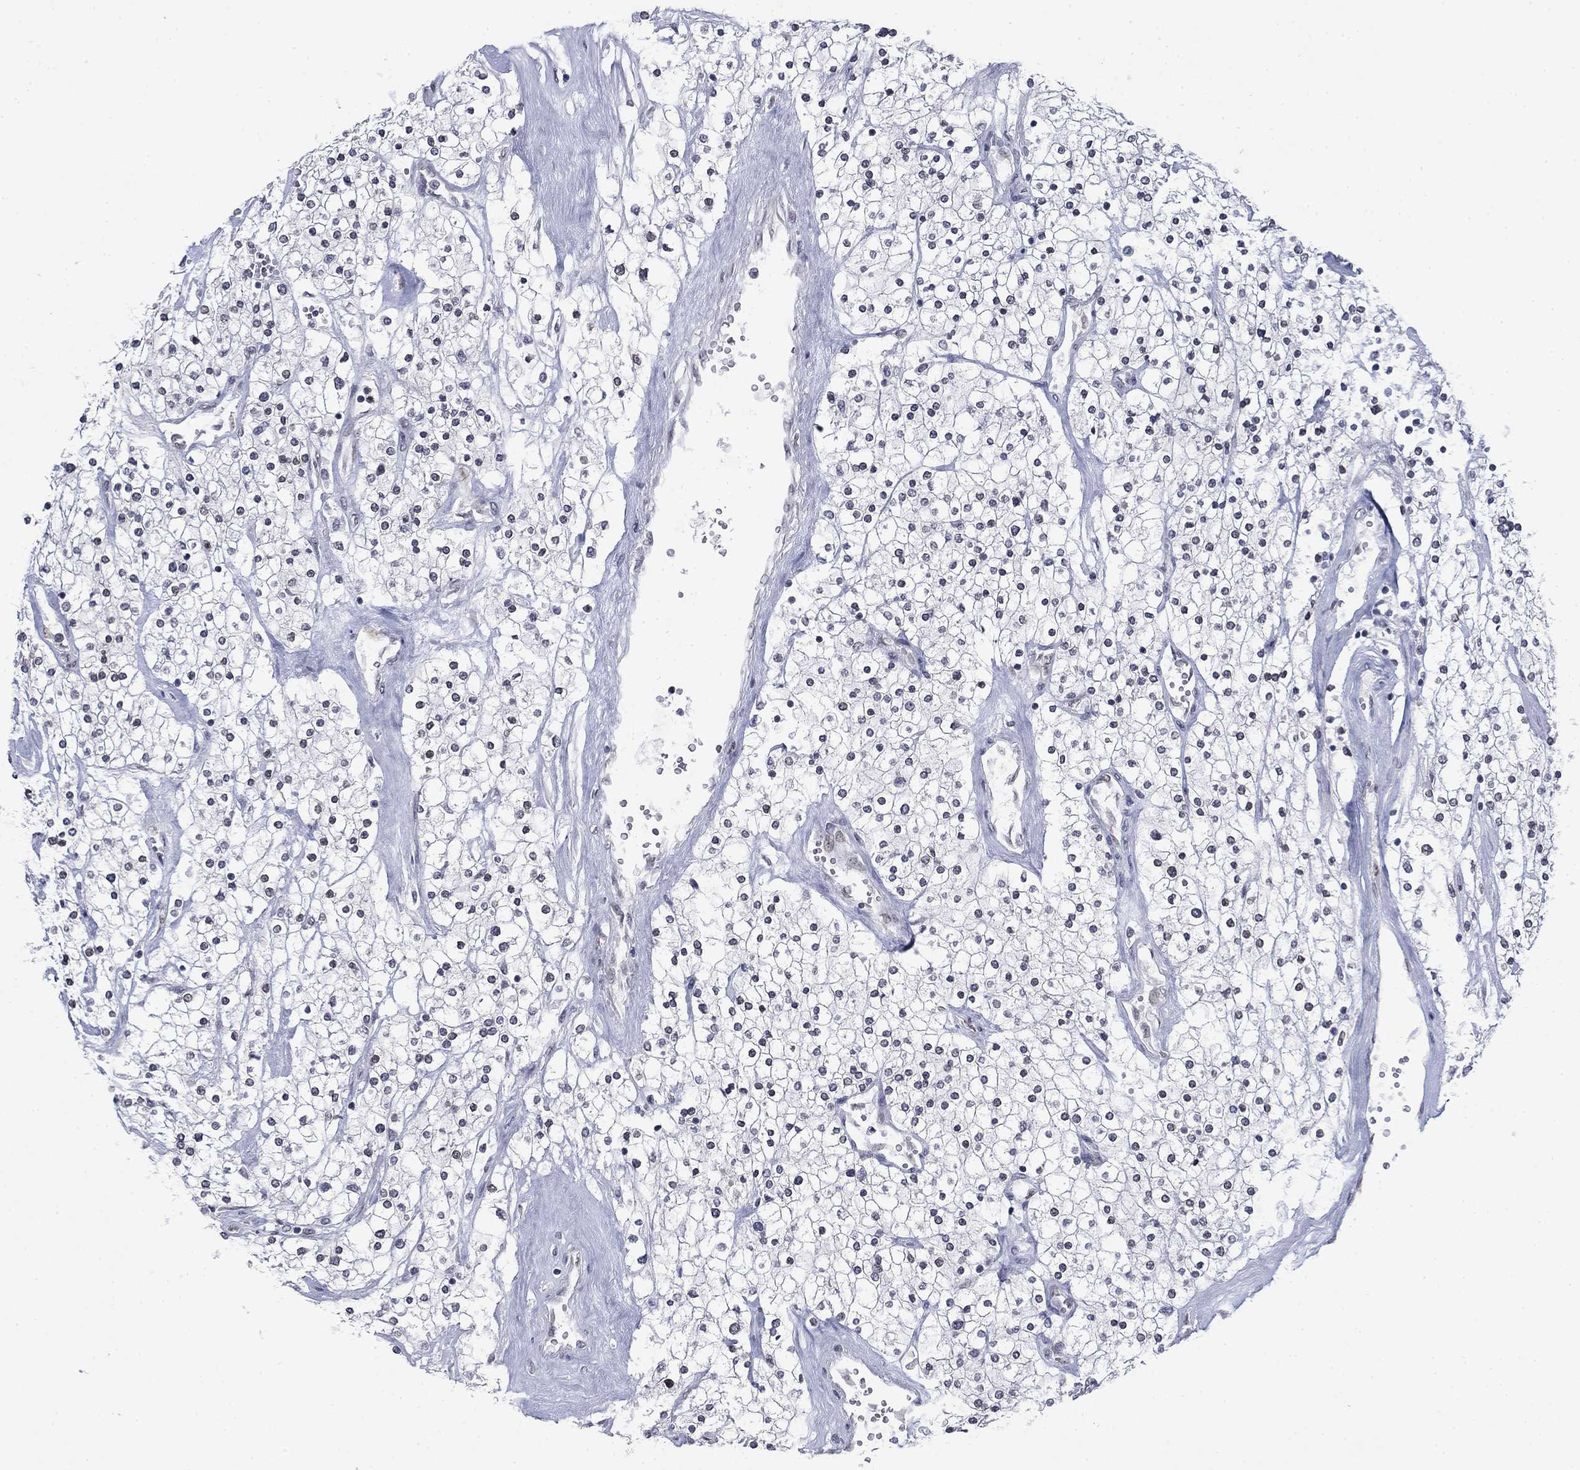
{"staining": {"intensity": "negative", "quantity": "none", "location": "none"}, "tissue": "renal cancer", "cell_type": "Tumor cells", "image_type": "cancer", "snomed": [{"axis": "morphology", "description": "Adenocarcinoma, NOS"}, {"axis": "topography", "description": "Kidney"}], "caption": "This is an immunohistochemistry (IHC) photomicrograph of human renal adenocarcinoma. There is no expression in tumor cells.", "gene": "TOR1AIP1", "patient": {"sex": "male", "age": 80}}